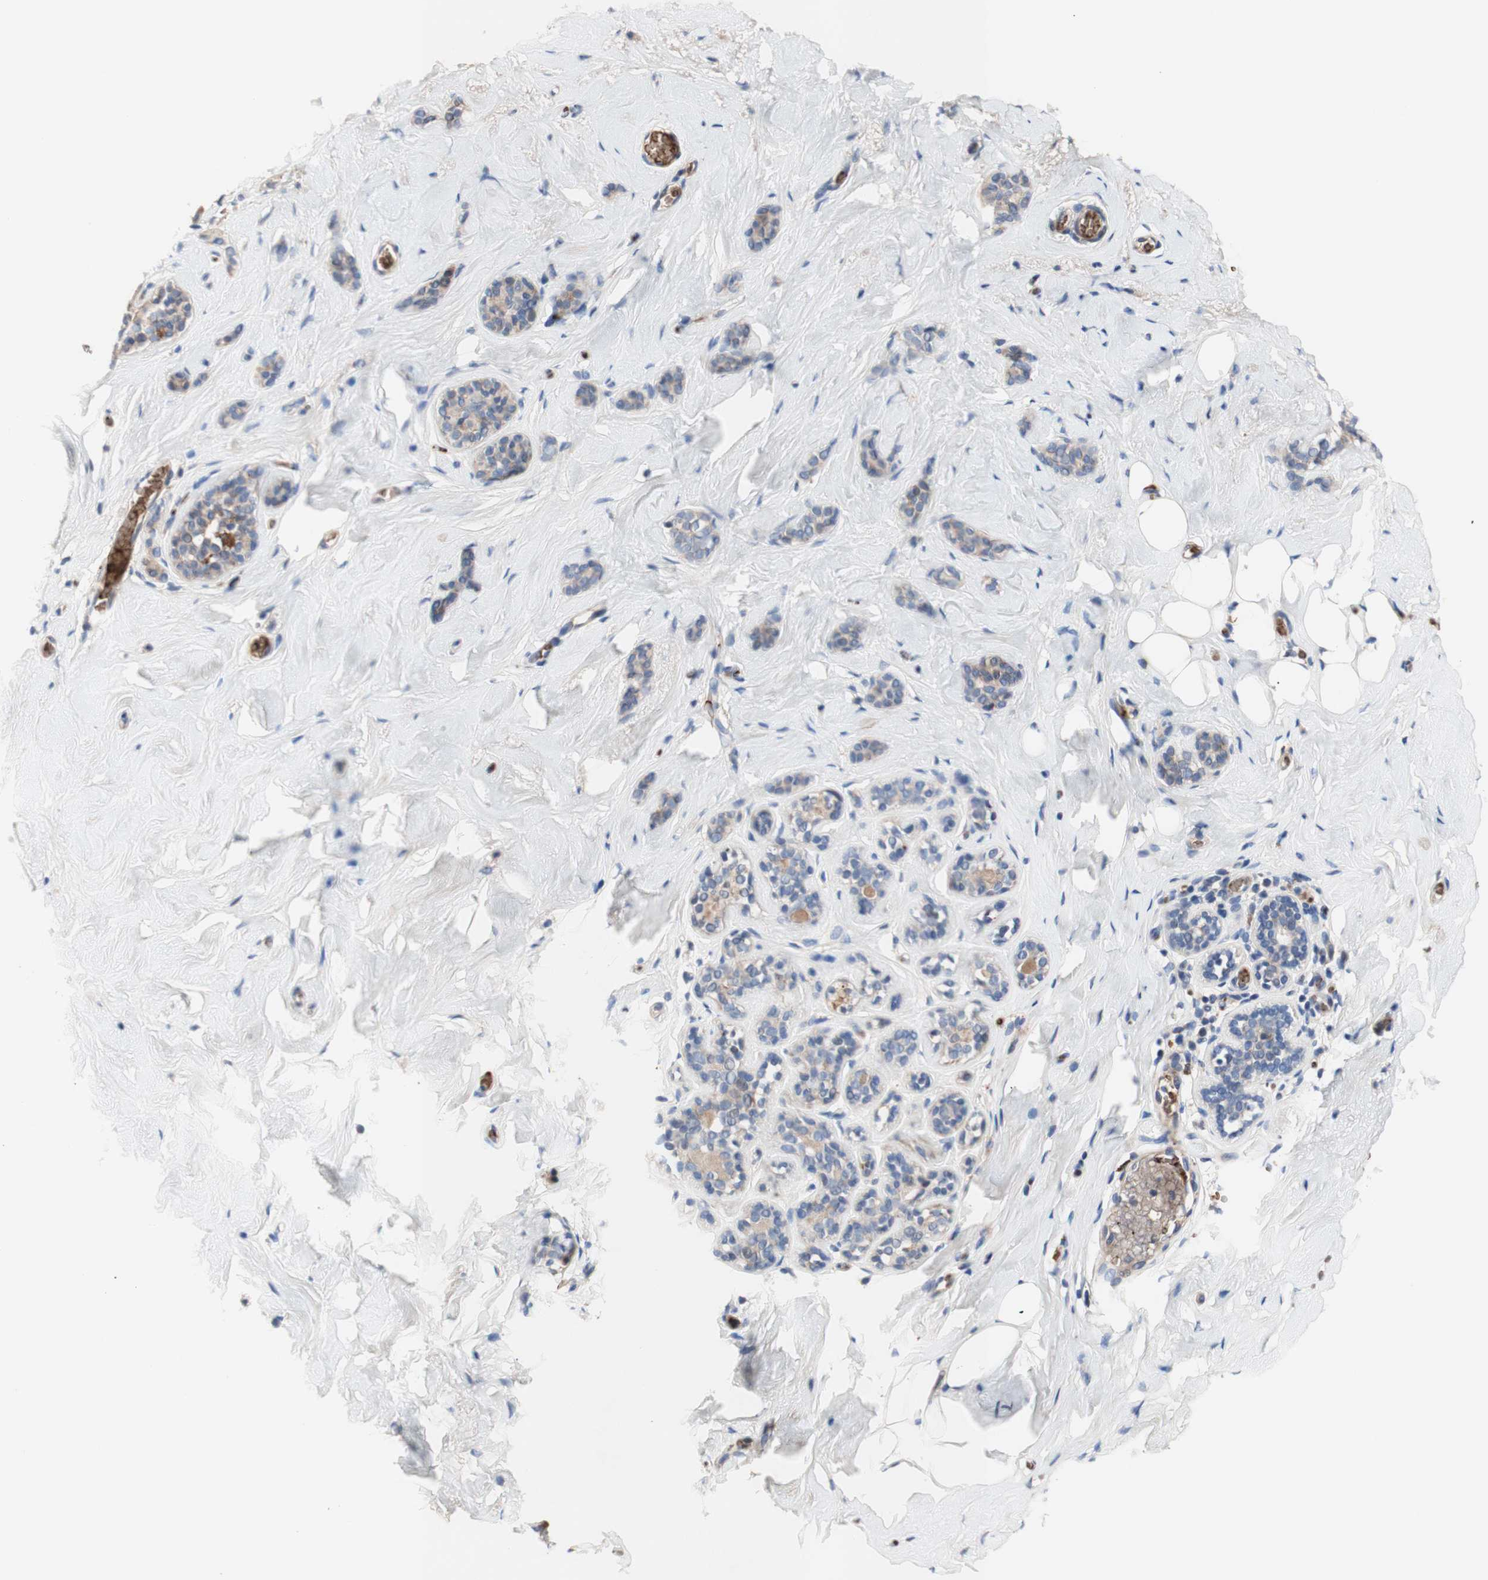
{"staining": {"intensity": "negative", "quantity": "none", "location": "none"}, "tissue": "breast", "cell_type": "Adipocytes", "image_type": "normal", "snomed": [{"axis": "morphology", "description": "Normal tissue, NOS"}, {"axis": "topography", "description": "Breast"}], "caption": "The immunohistochemistry image has no significant positivity in adipocytes of breast.", "gene": "CDON", "patient": {"sex": "female", "age": 75}}